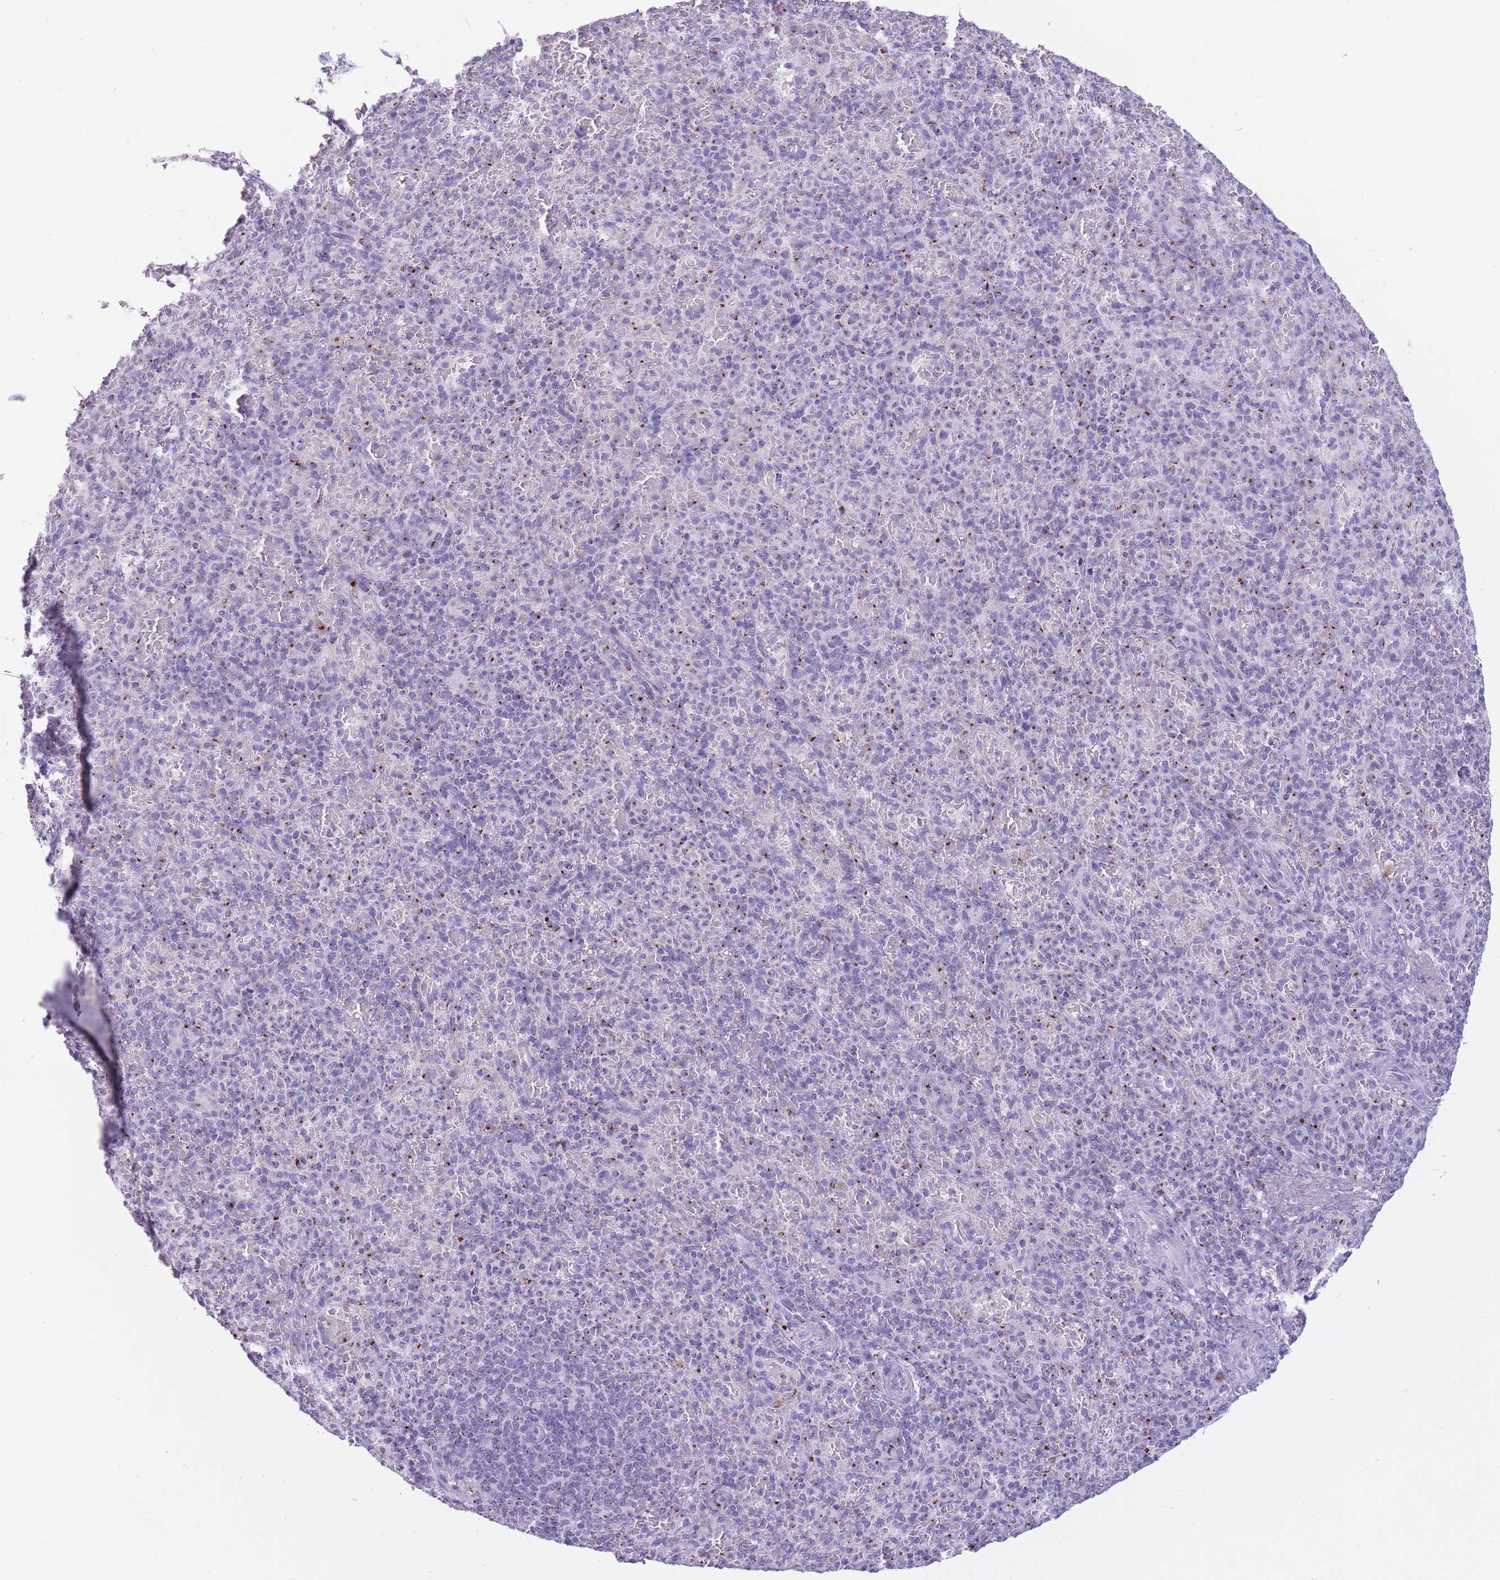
{"staining": {"intensity": "moderate", "quantity": "25%-75%", "location": "cytoplasmic/membranous"}, "tissue": "spleen", "cell_type": "Cells in red pulp", "image_type": "normal", "snomed": [{"axis": "morphology", "description": "Normal tissue, NOS"}, {"axis": "topography", "description": "Spleen"}], "caption": "A brown stain highlights moderate cytoplasmic/membranous positivity of a protein in cells in red pulp of benign human spleen.", "gene": "B4GALT2", "patient": {"sex": "female", "age": 74}}